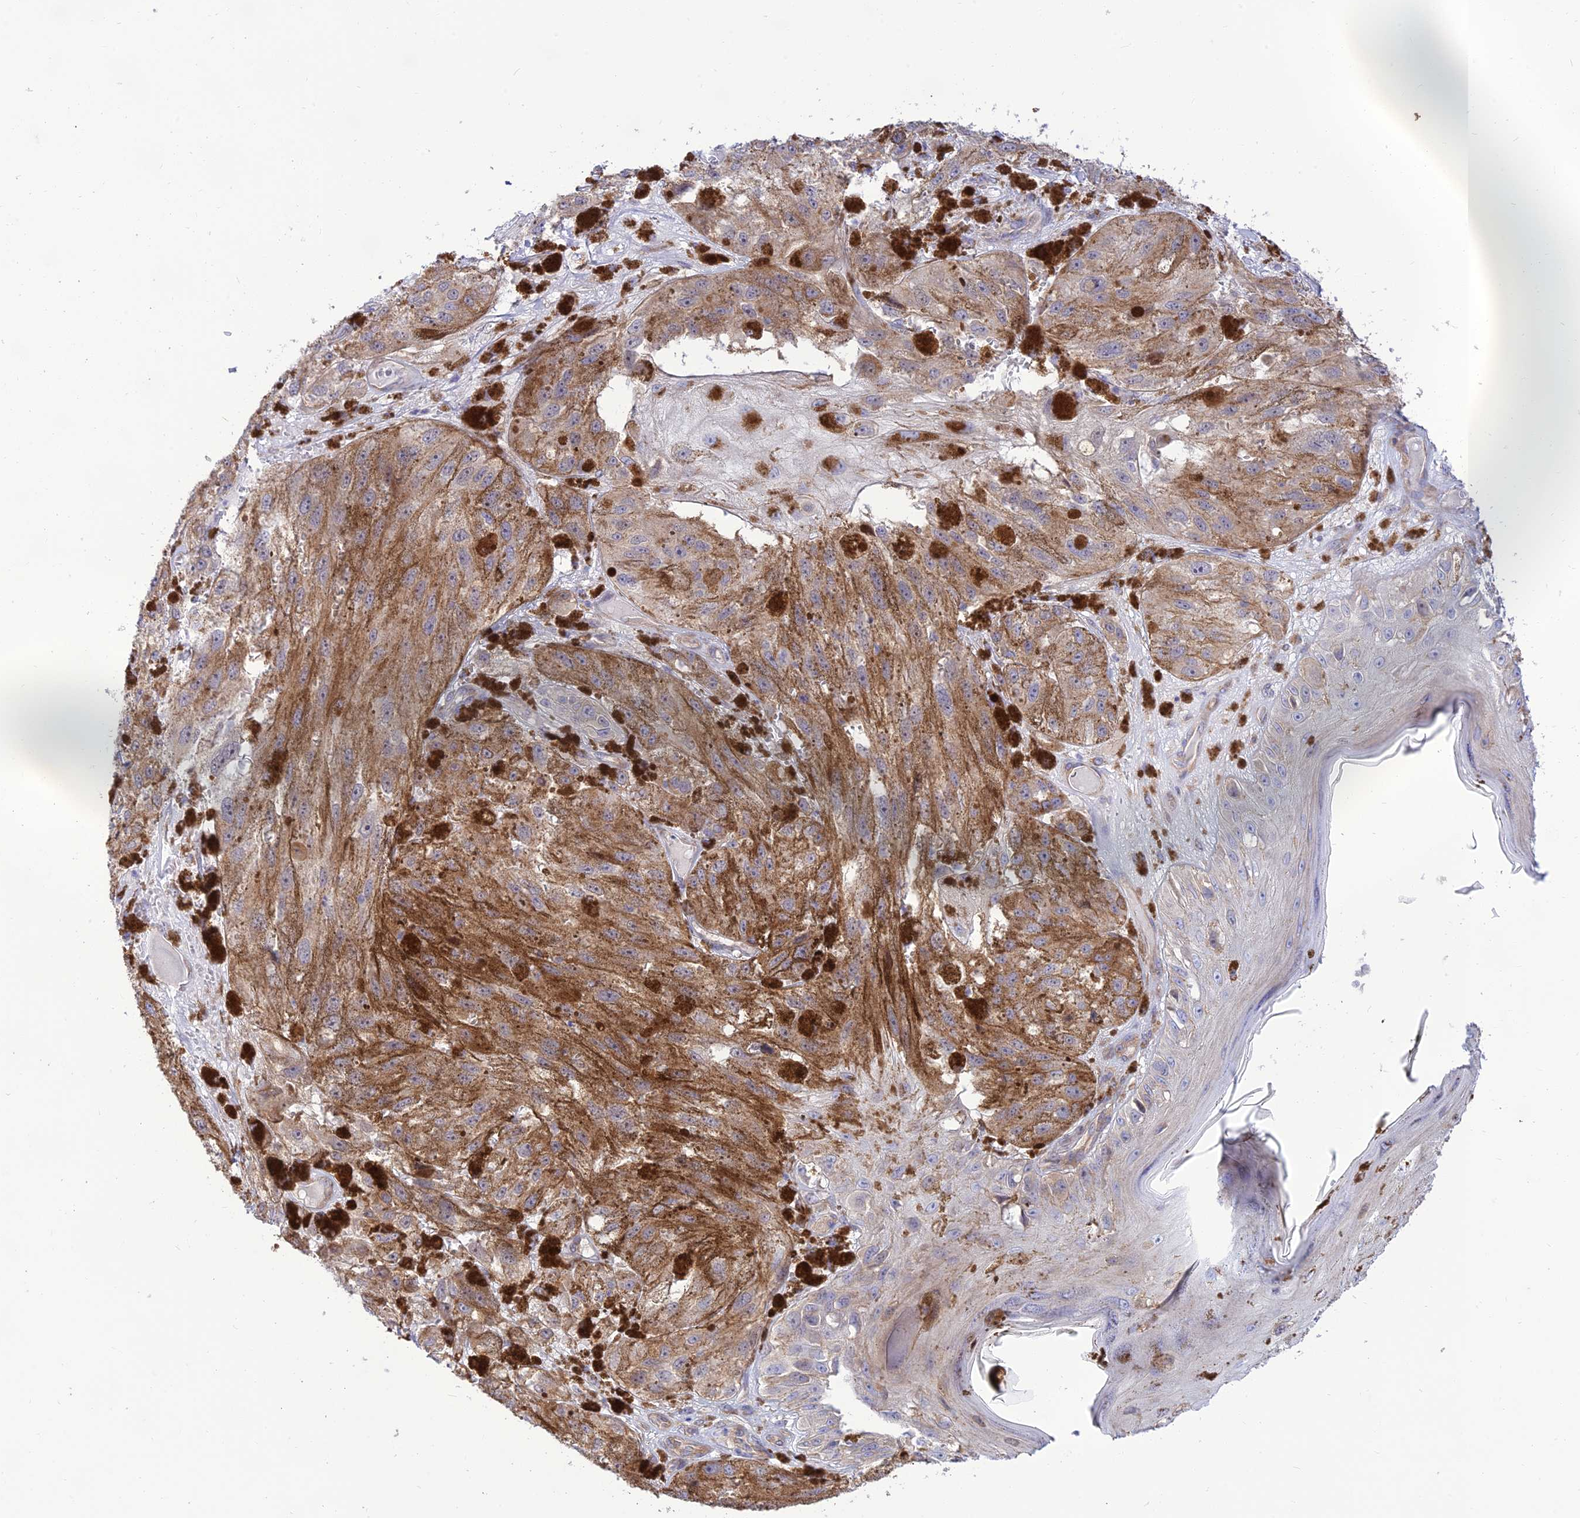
{"staining": {"intensity": "moderate", "quantity": "25%-75%", "location": "cytoplasmic/membranous"}, "tissue": "melanoma", "cell_type": "Tumor cells", "image_type": "cancer", "snomed": [{"axis": "morphology", "description": "Malignant melanoma, NOS"}, {"axis": "topography", "description": "Skin"}], "caption": "Protein expression analysis of malignant melanoma demonstrates moderate cytoplasmic/membranous expression in about 25%-75% of tumor cells.", "gene": "KCNAB1", "patient": {"sex": "male", "age": 88}}